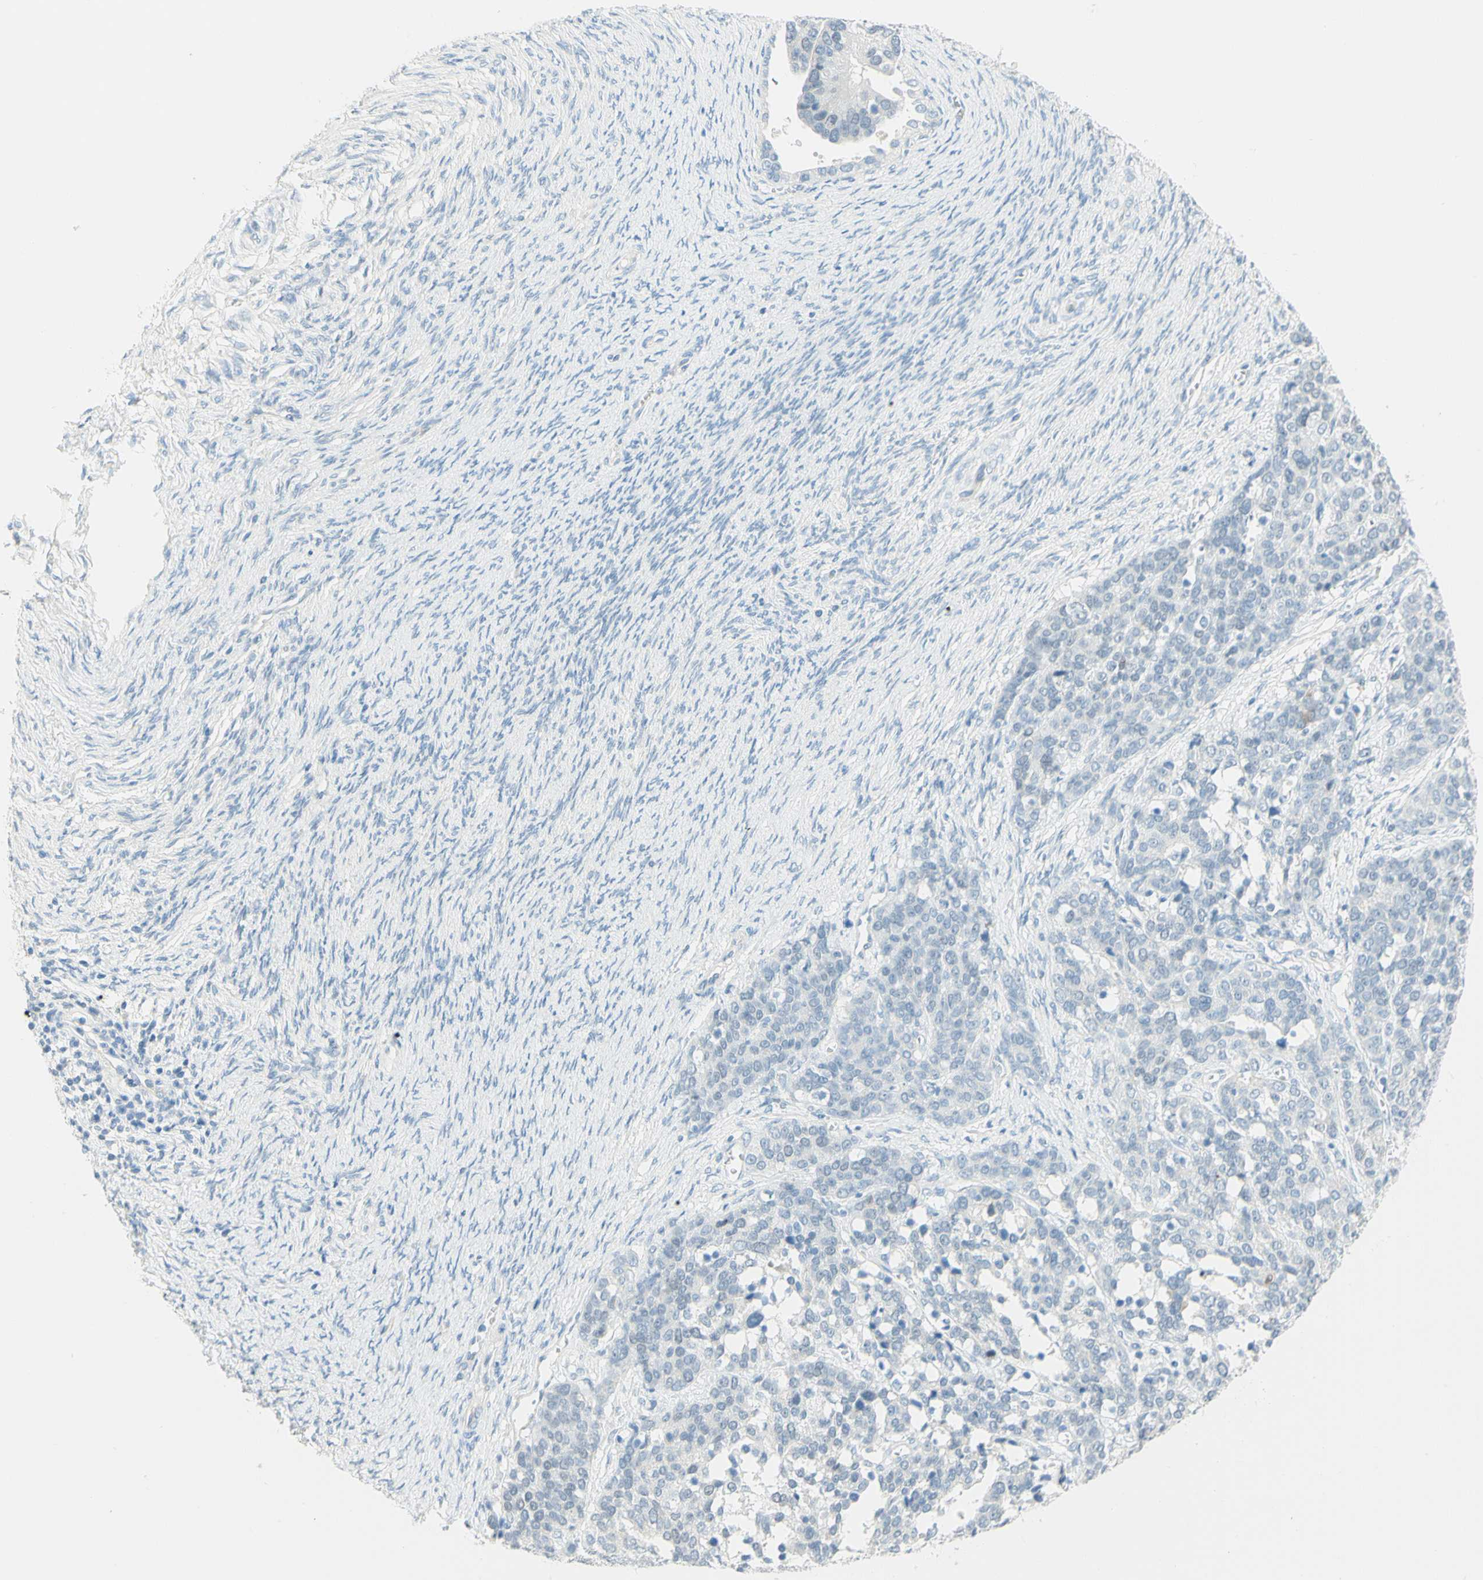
{"staining": {"intensity": "negative", "quantity": "none", "location": "none"}, "tissue": "ovarian cancer", "cell_type": "Tumor cells", "image_type": "cancer", "snomed": [{"axis": "morphology", "description": "Cystadenocarcinoma, serous, NOS"}, {"axis": "topography", "description": "Ovary"}], "caption": "Protein analysis of serous cystadenocarcinoma (ovarian) reveals no significant positivity in tumor cells. Brightfield microscopy of IHC stained with DAB (3,3'-diaminobenzidine) (brown) and hematoxylin (blue), captured at high magnification.", "gene": "TMEM132D", "patient": {"sex": "female", "age": 44}}